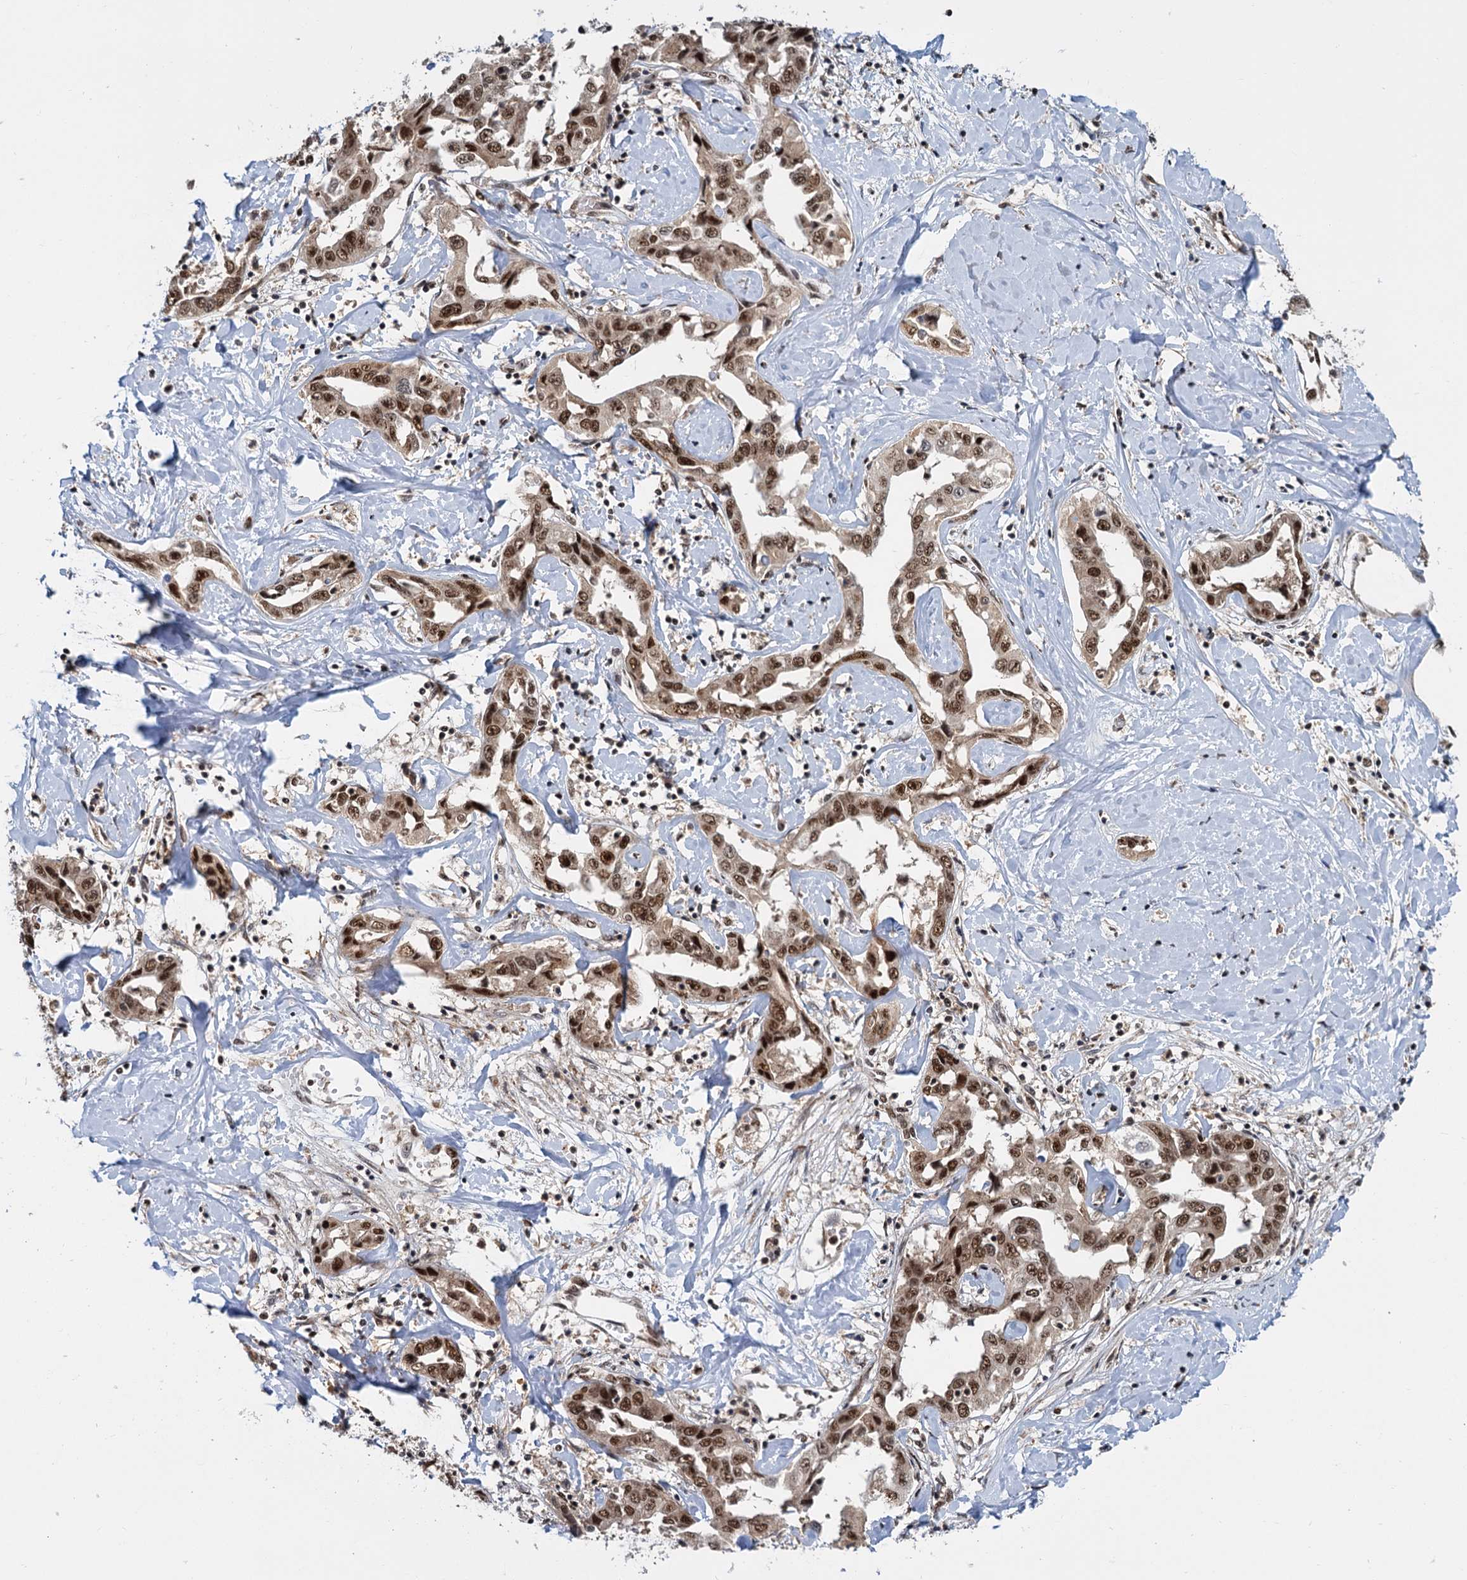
{"staining": {"intensity": "moderate", "quantity": ">75%", "location": "nuclear"}, "tissue": "liver cancer", "cell_type": "Tumor cells", "image_type": "cancer", "snomed": [{"axis": "morphology", "description": "Cholangiocarcinoma"}, {"axis": "topography", "description": "Liver"}], "caption": "IHC micrograph of human liver cholangiocarcinoma stained for a protein (brown), which shows medium levels of moderate nuclear positivity in approximately >75% of tumor cells.", "gene": "WBP4", "patient": {"sex": "male", "age": 59}}